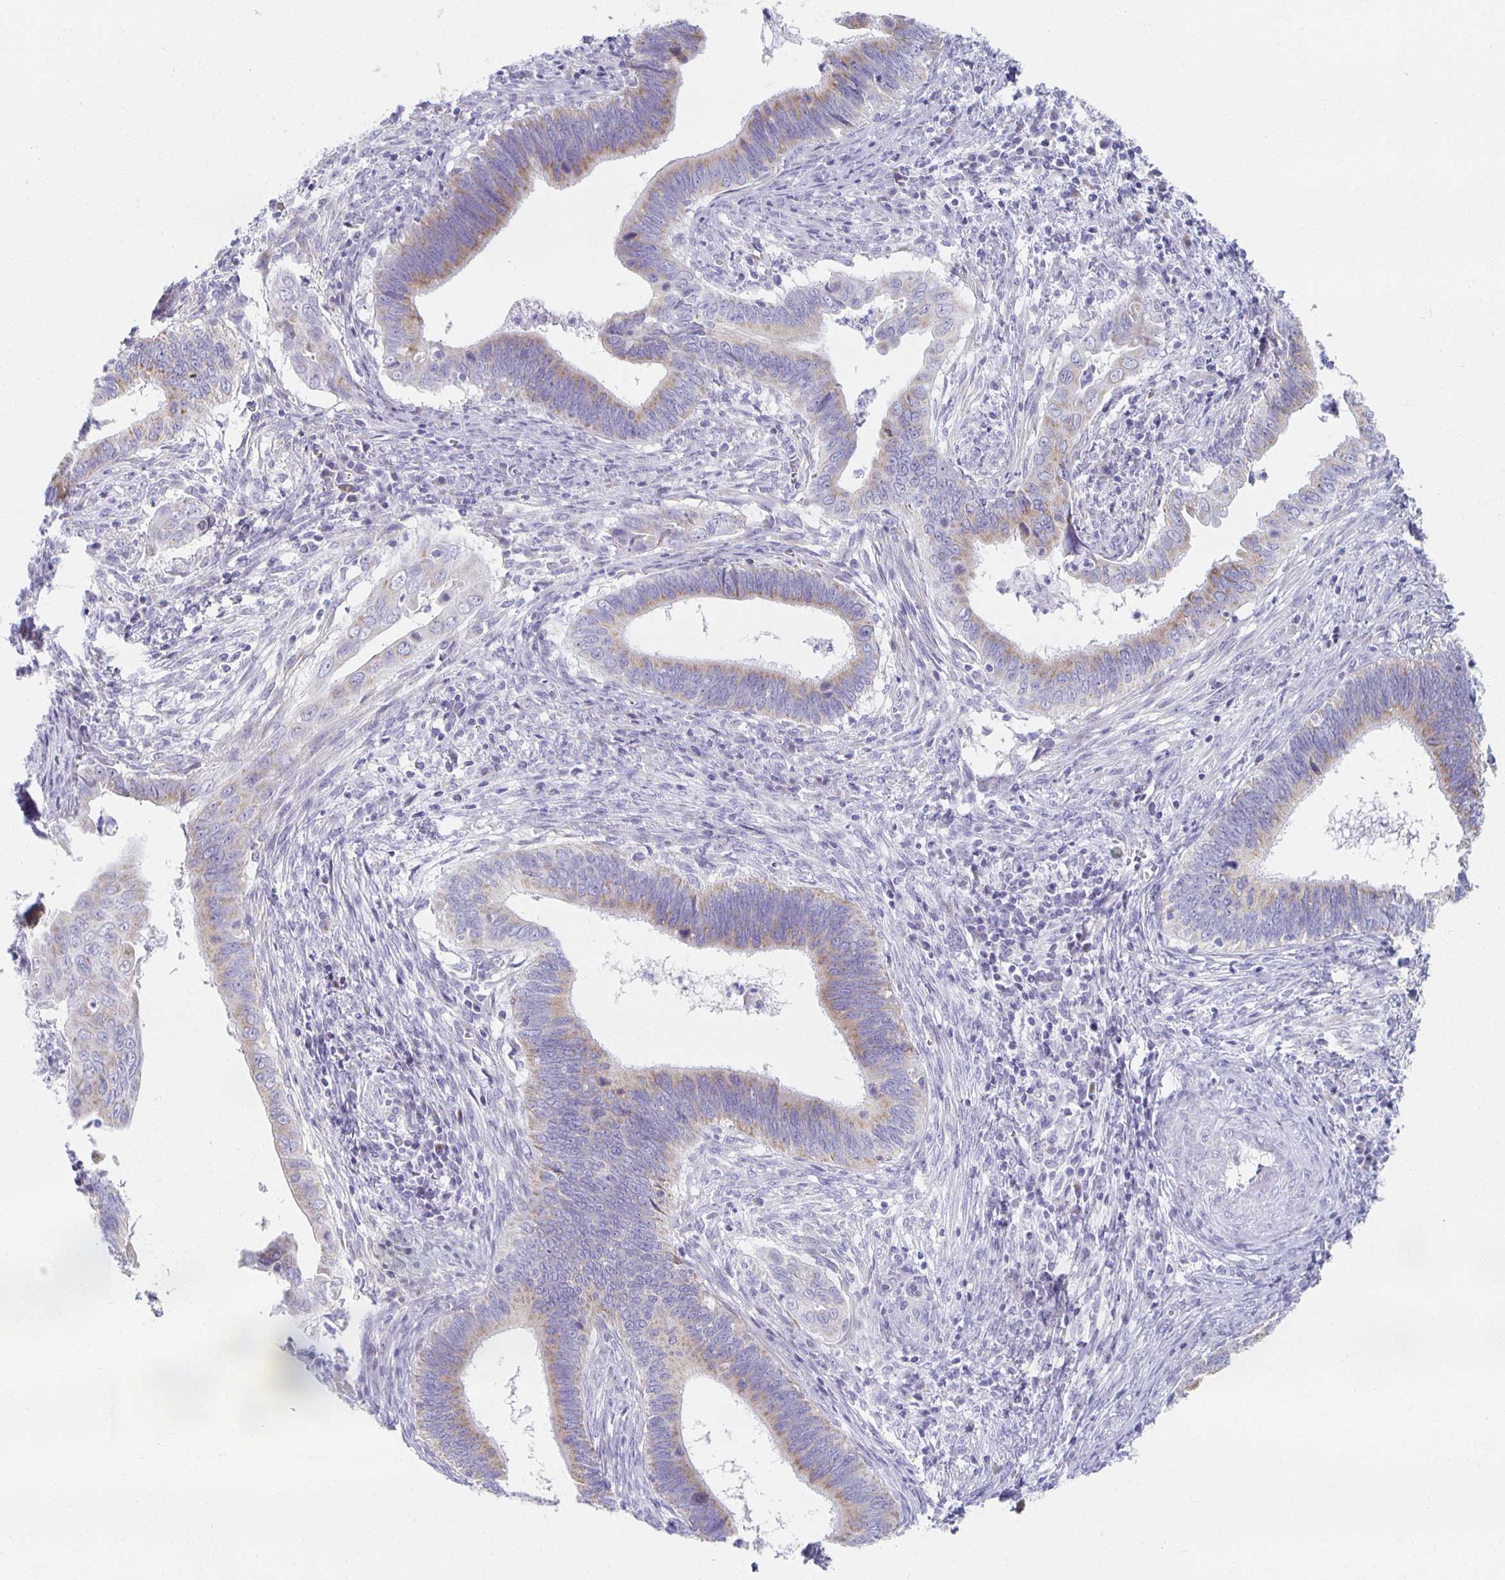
{"staining": {"intensity": "moderate", "quantity": "25%-75%", "location": "cytoplasmic/membranous"}, "tissue": "cervical cancer", "cell_type": "Tumor cells", "image_type": "cancer", "snomed": [{"axis": "morphology", "description": "Adenocarcinoma, NOS"}, {"axis": "topography", "description": "Cervix"}], "caption": "Protein expression analysis of cervical adenocarcinoma demonstrates moderate cytoplasmic/membranous staining in about 25%-75% of tumor cells. Immunohistochemistry stains the protein in brown and the nuclei are stained blue.", "gene": "TEX44", "patient": {"sex": "female", "age": 42}}